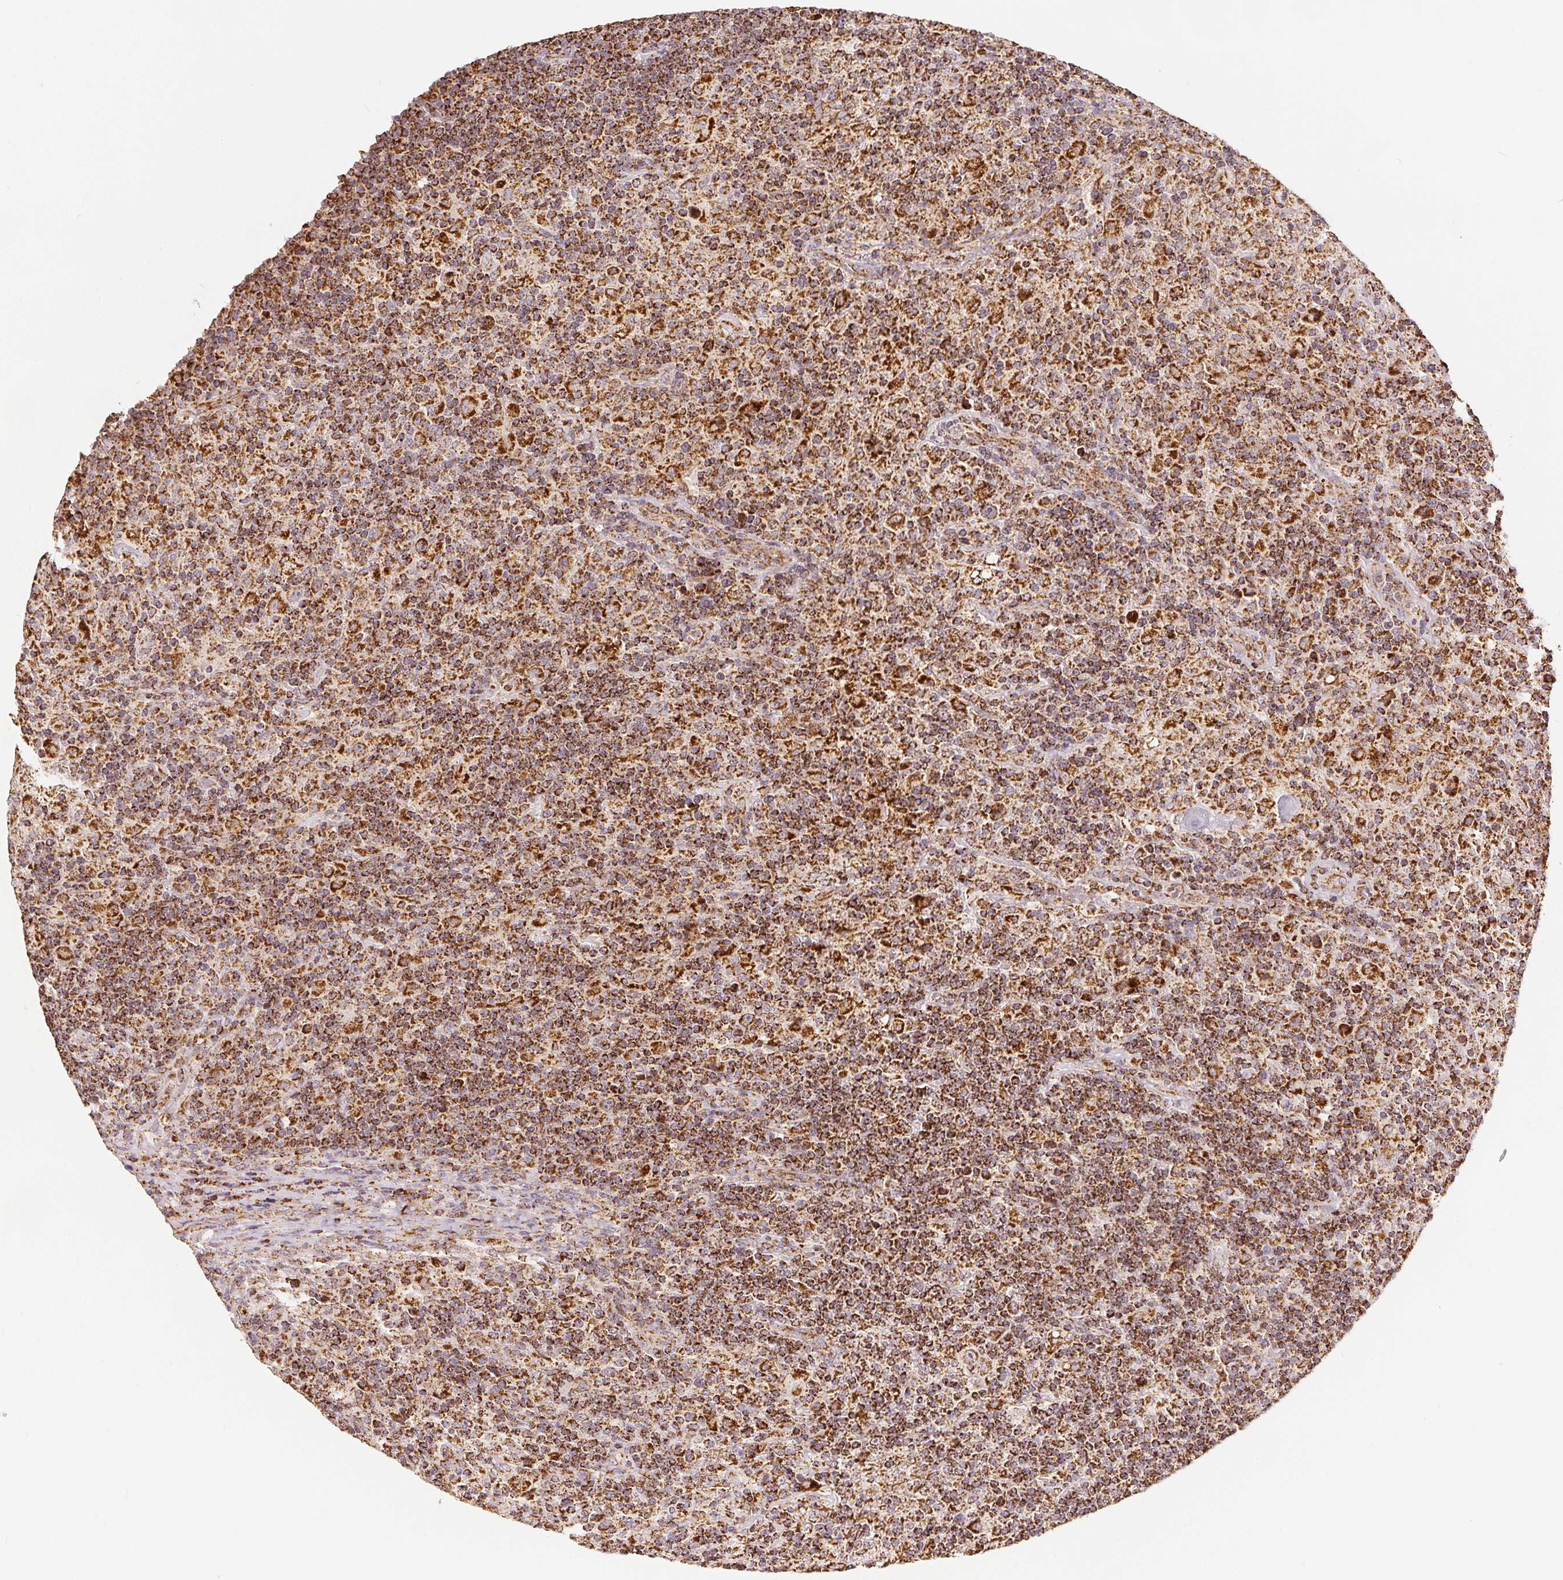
{"staining": {"intensity": "strong", "quantity": ">75%", "location": "cytoplasmic/membranous"}, "tissue": "lymphoma", "cell_type": "Tumor cells", "image_type": "cancer", "snomed": [{"axis": "morphology", "description": "Hodgkin's disease, NOS"}, {"axis": "topography", "description": "Lymph node"}], "caption": "DAB (3,3'-diaminobenzidine) immunohistochemical staining of human lymphoma shows strong cytoplasmic/membranous protein expression in about >75% of tumor cells.", "gene": "SDHB", "patient": {"sex": "male", "age": 70}}